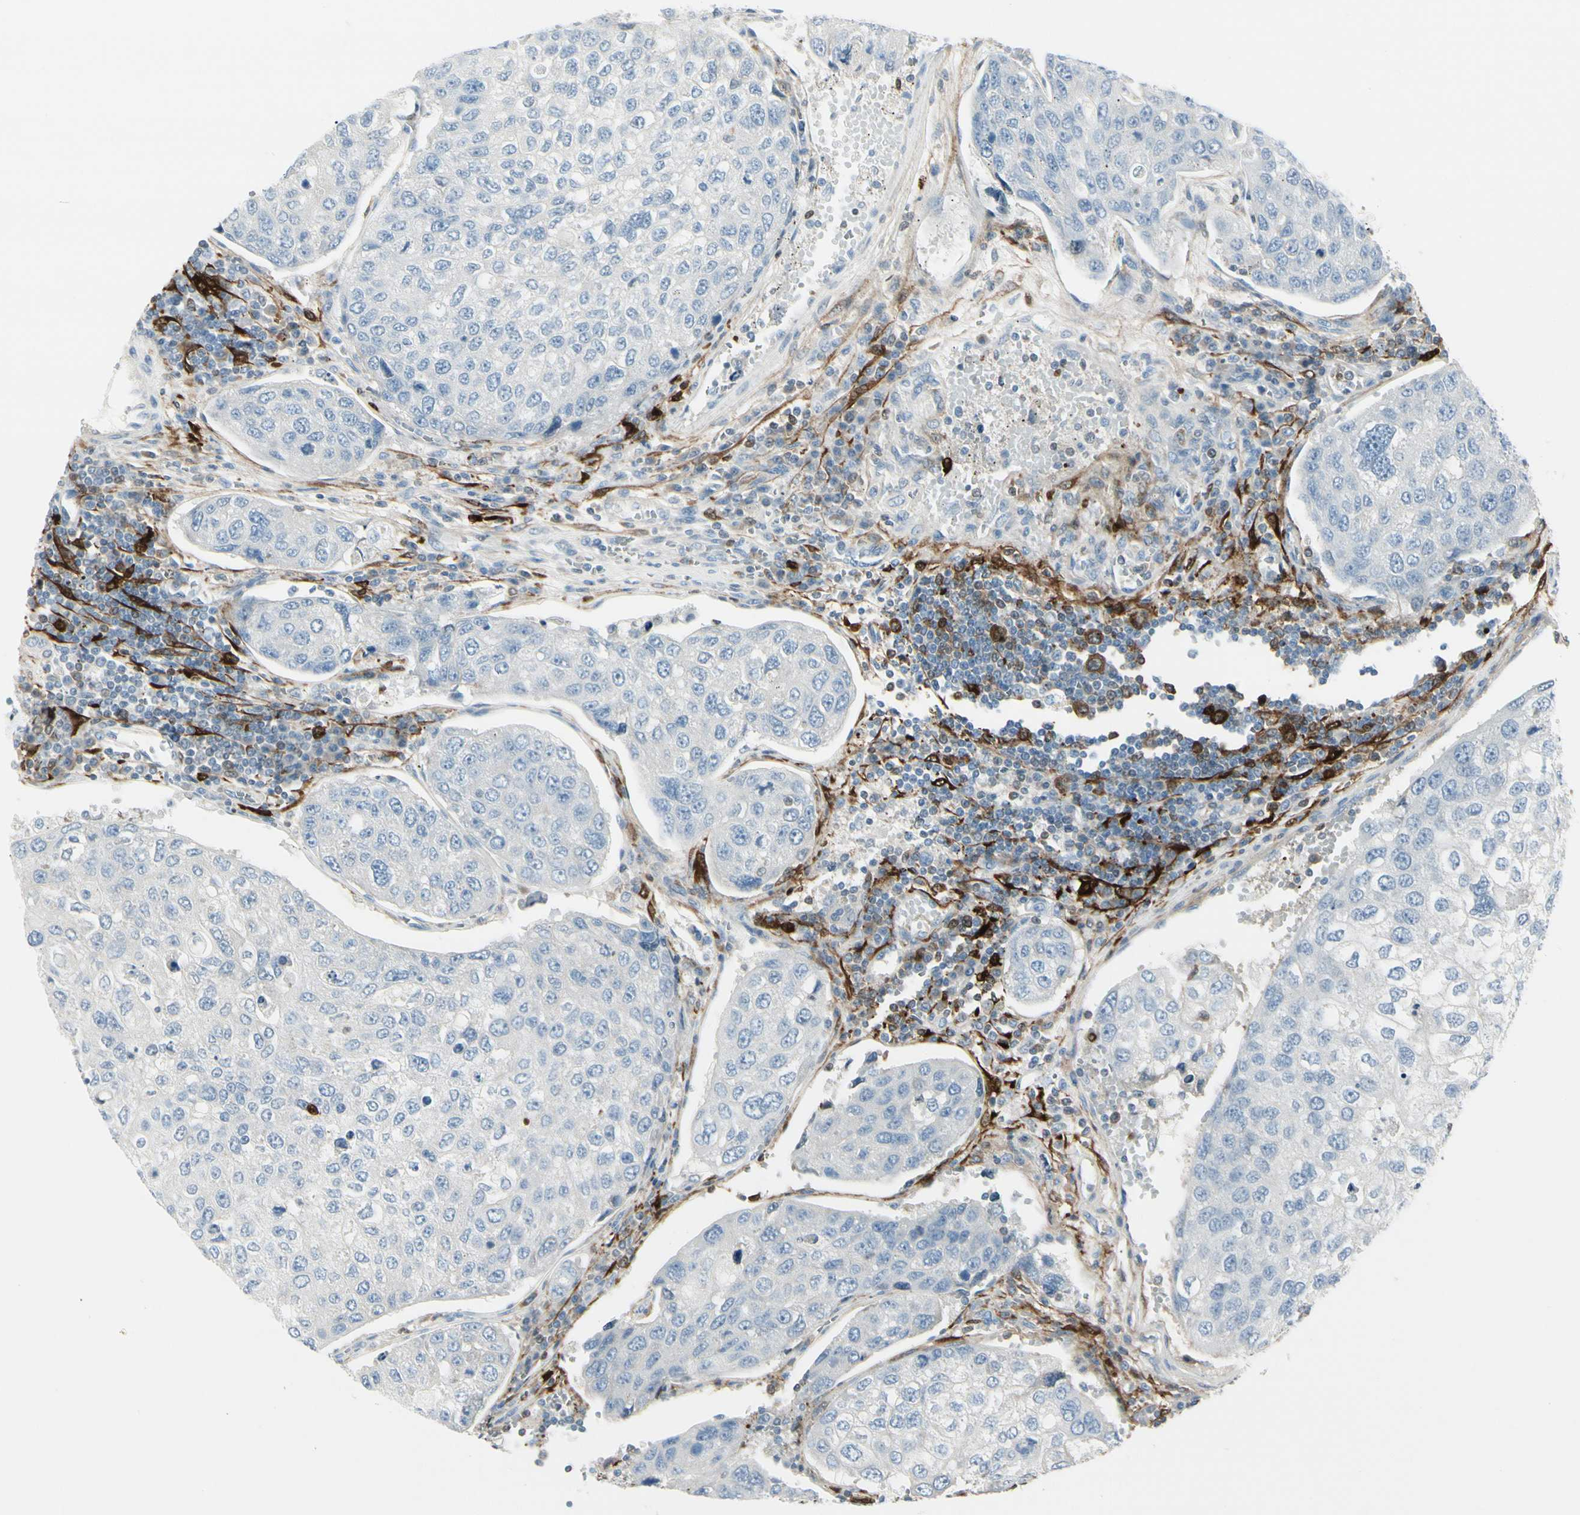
{"staining": {"intensity": "negative", "quantity": "none", "location": "none"}, "tissue": "urothelial cancer", "cell_type": "Tumor cells", "image_type": "cancer", "snomed": [{"axis": "morphology", "description": "Urothelial carcinoma, High grade"}, {"axis": "topography", "description": "Lymph node"}, {"axis": "topography", "description": "Urinary bladder"}], "caption": "The IHC photomicrograph has no significant positivity in tumor cells of urothelial cancer tissue. (Immunohistochemistry (ihc), brightfield microscopy, high magnification).", "gene": "TRAF1", "patient": {"sex": "male", "age": 51}}